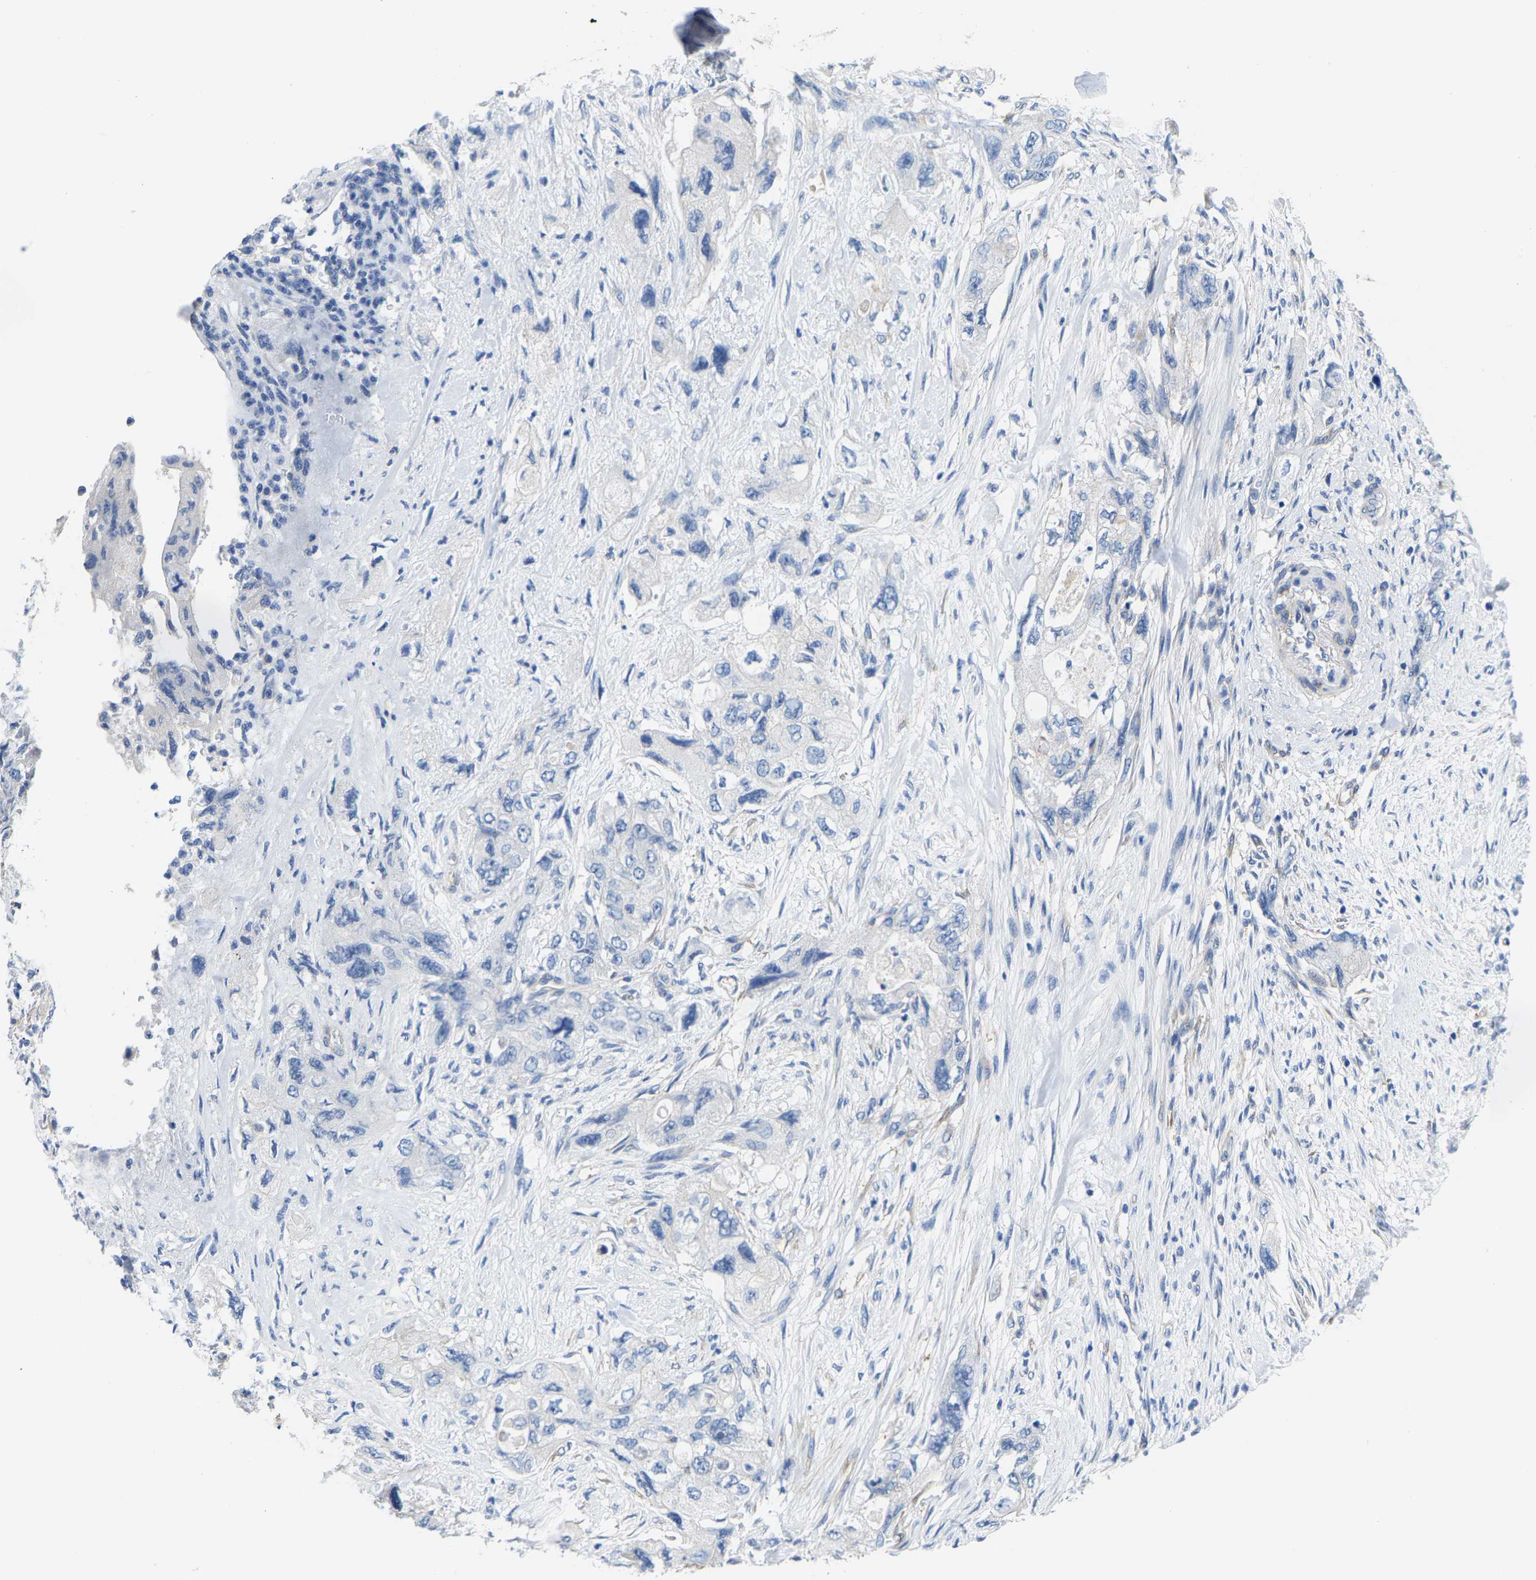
{"staining": {"intensity": "negative", "quantity": "none", "location": "none"}, "tissue": "pancreatic cancer", "cell_type": "Tumor cells", "image_type": "cancer", "snomed": [{"axis": "morphology", "description": "Adenocarcinoma, NOS"}, {"axis": "topography", "description": "Pancreas"}], "caption": "A high-resolution histopathology image shows immunohistochemistry (IHC) staining of pancreatic adenocarcinoma, which shows no significant positivity in tumor cells.", "gene": "DSCAM", "patient": {"sex": "female", "age": 73}}